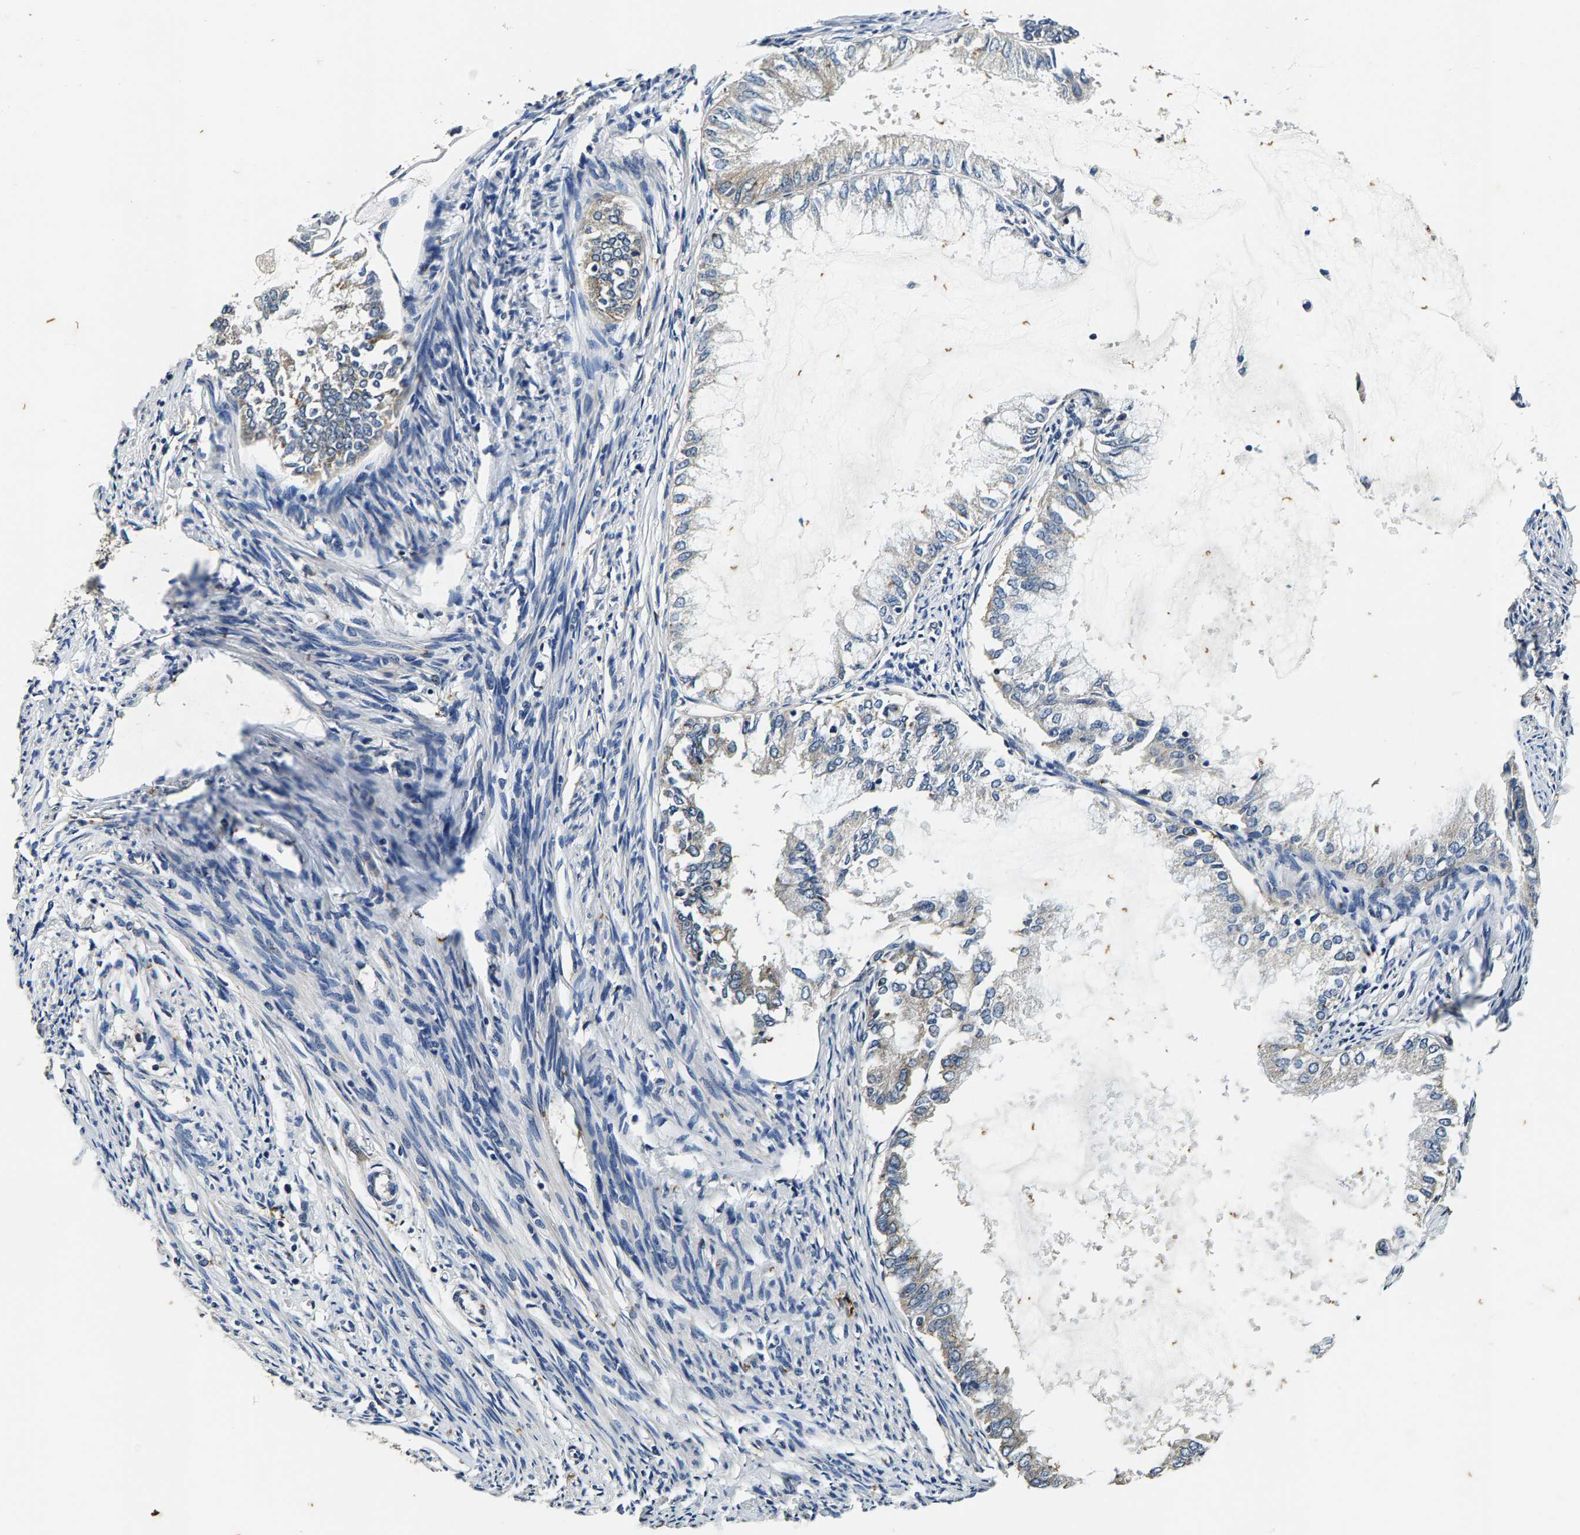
{"staining": {"intensity": "negative", "quantity": "none", "location": "none"}, "tissue": "endometrial cancer", "cell_type": "Tumor cells", "image_type": "cancer", "snomed": [{"axis": "morphology", "description": "Adenocarcinoma, NOS"}, {"axis": "topography", "description": "Endometrium"}], "caption": "A high-resolution image shows IHC staining of adenocarcinoma (endometrial), which displays no significant staining in tumor cells.", "gene": "PI4KB", "patient": {"sex": "female", "age": 86}}